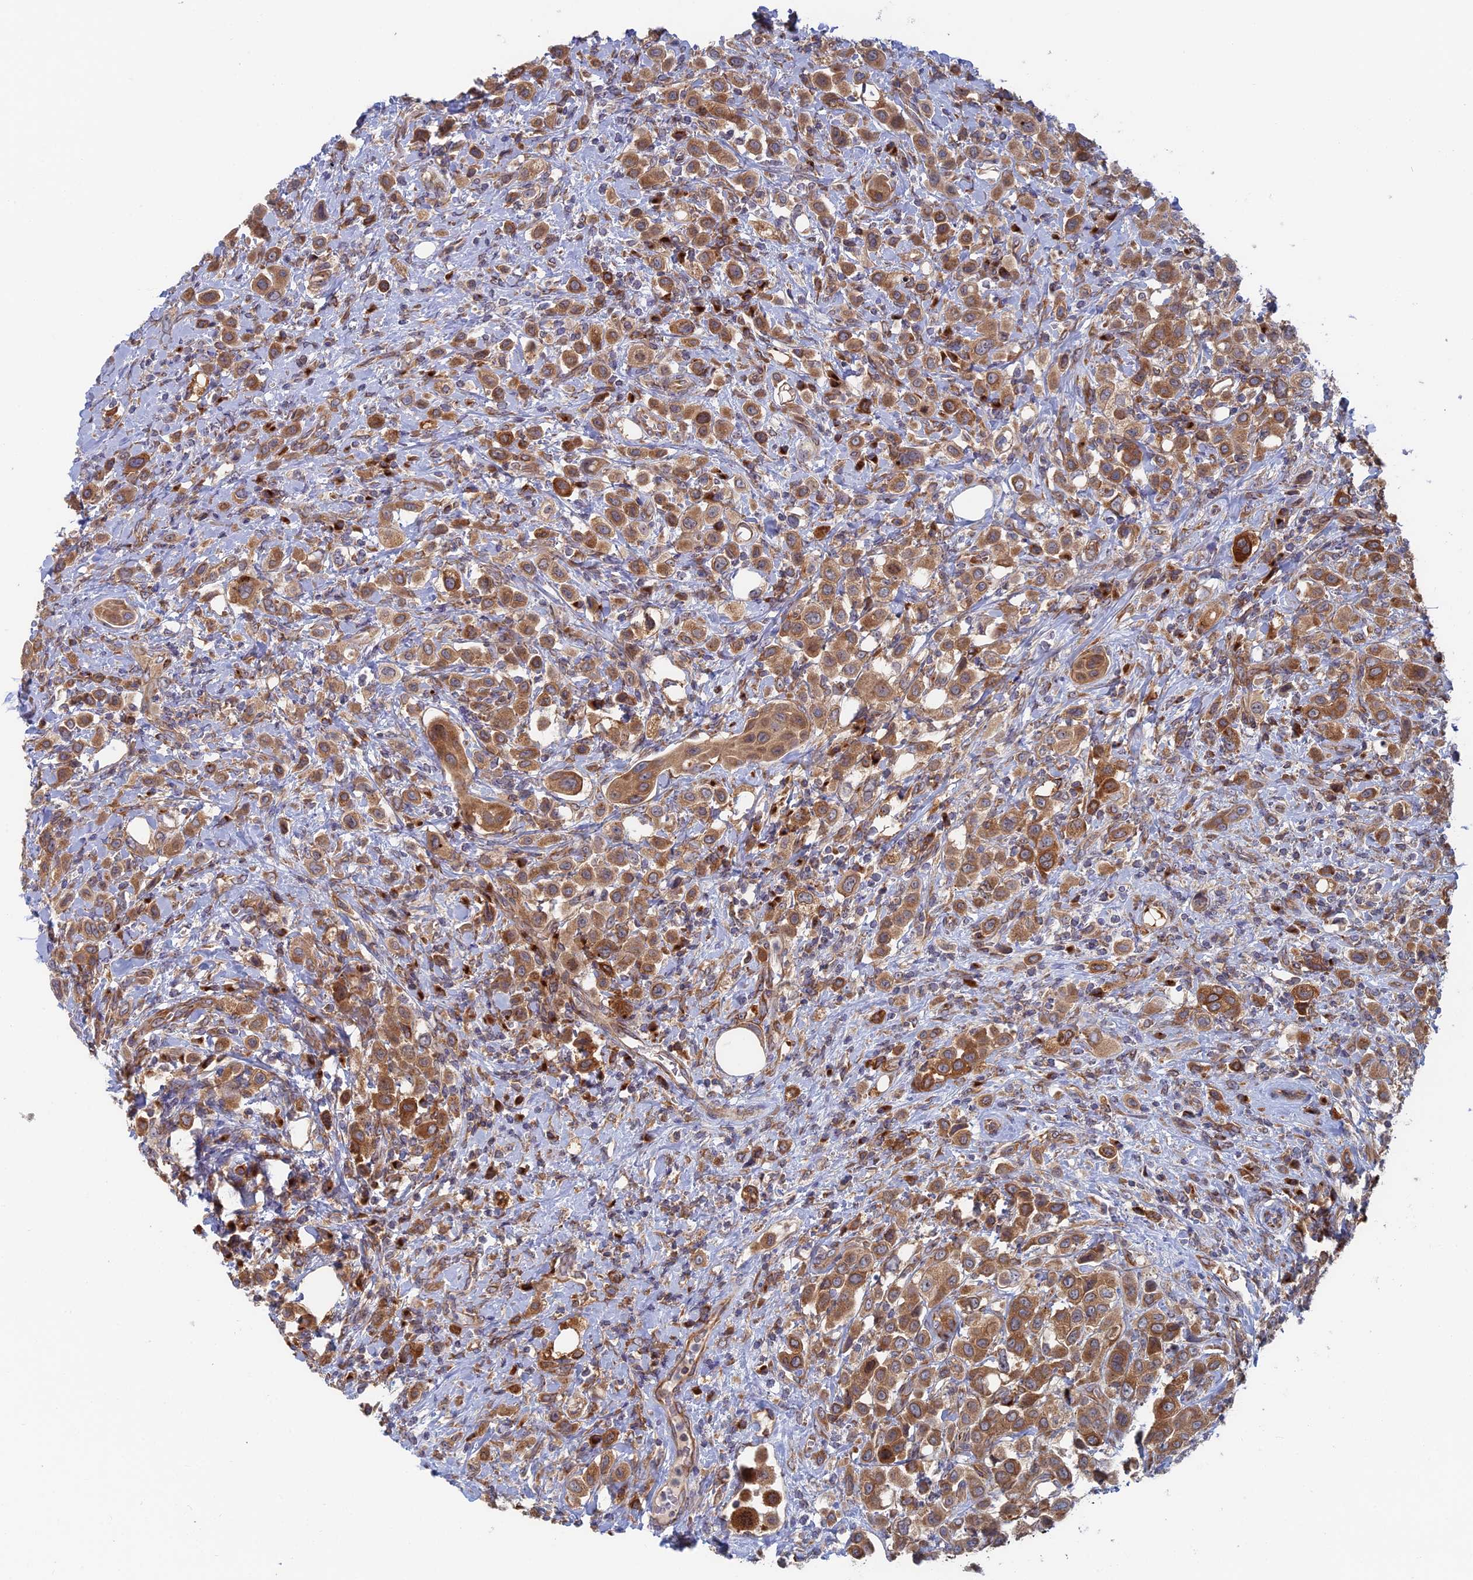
{"staining": {"intensity": "moderate", "quantity": ">75%", "location": "cytoplasmic/membranous"}, "tissue": "urothelial cancer", "cell_type": "Tumor cells", "image_type": "cancer", "snomed": [{"axis": "morphology", "description": "Urothelial carcinoma, High grade"}, {"axis": "topography", "description": "Urinary bladder"}], "caption": "High-grade urothelial carcinoma tissue shows moderate cytoplasmic/membranous positivity in approximately >75% of tumor cells", "gene": "TBC1D30", "patient": {"sex": "male", "age": 50}}